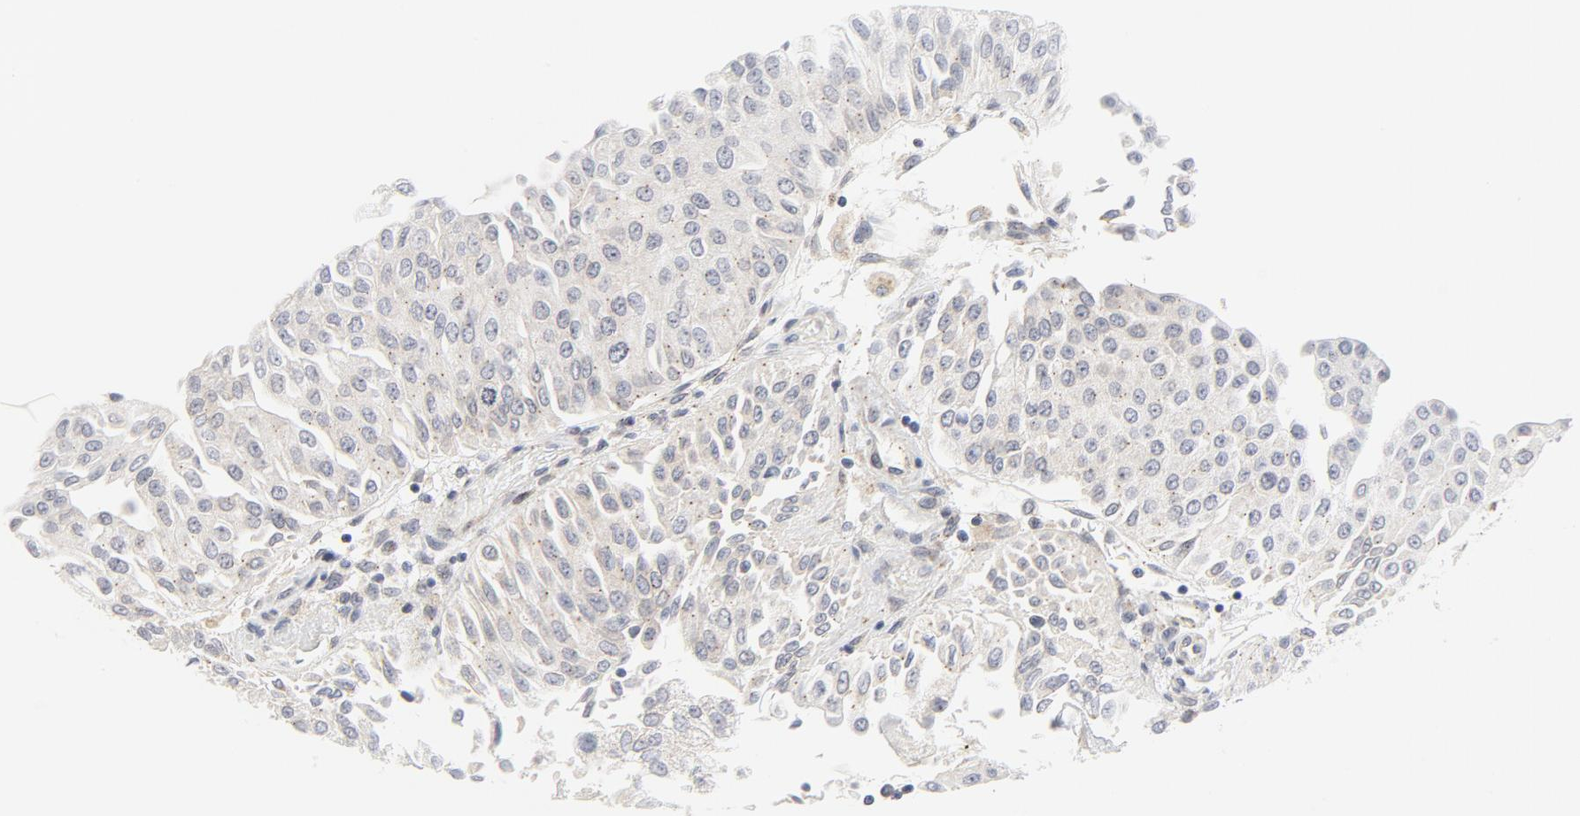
{"staining": {"intensity": "negative", "quantity": "none", "location": "none"}, "tissue": "urothelial cancer", "cell_type": "Tumor cells", "image_type": "cancer", "snomed": [{"axis": "morphology", "description": "Urothelial carcinoma, Low grade"}, {"axis": "topography", "description": "Urinary bladder"}], "caption": "The photomicrograph displays no significant positivity in tumor cells of urothelial cancer. (DAB immunohistochemistry with hematoxylin counter stain).", "gene": "LRP6", "patient": {"sex": "male", "age": 86}}